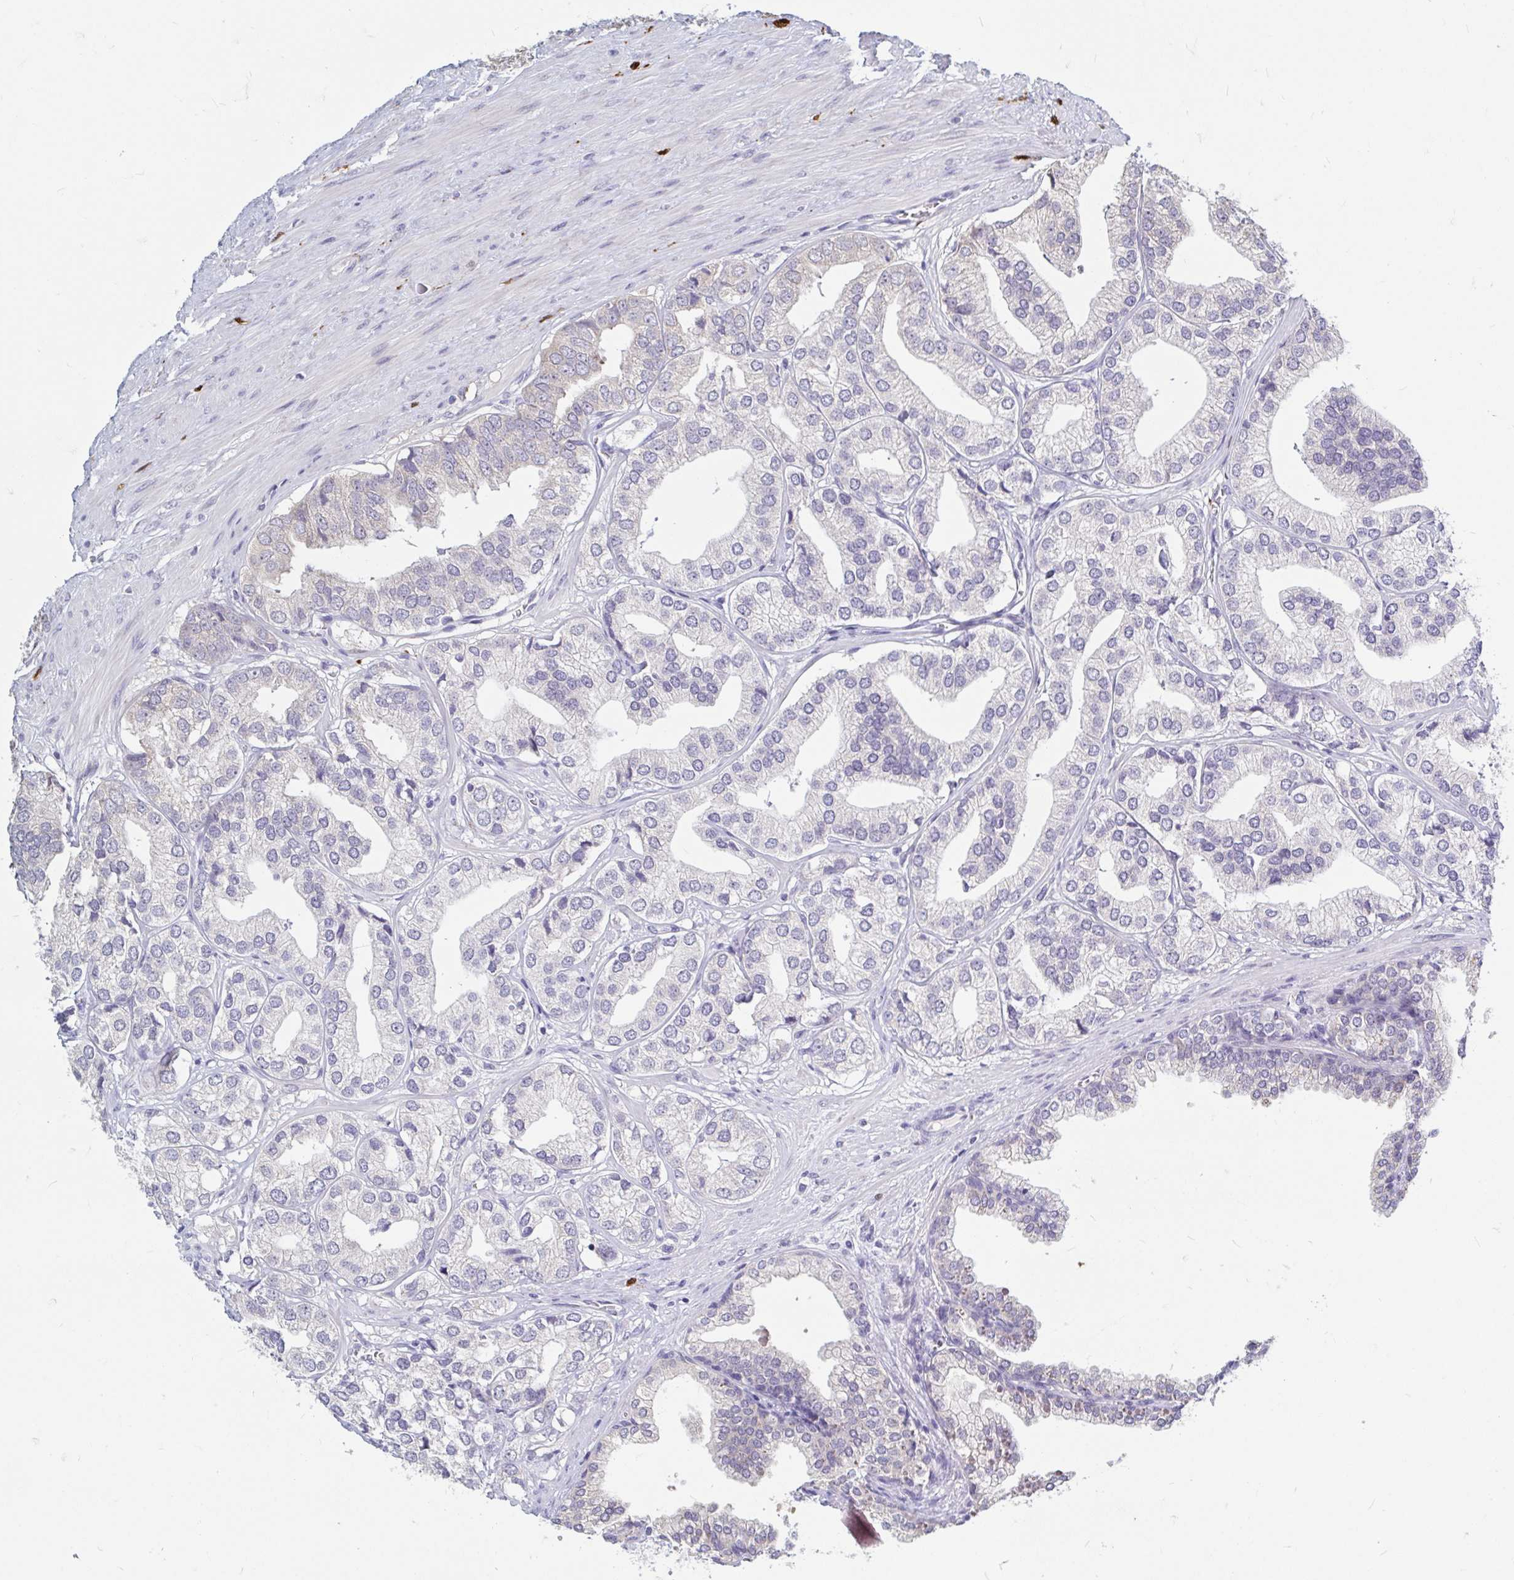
{"staining": {"intensity": "negative", "quantity": "none", "location": "none"}, "tissue": "prostate cancer", "cell_type": "Tumor cells", "image_type": "cancer", "snomed": [{"axis": "morphology", "description": "Adenocarcinoma, High grade"}, {"axis": "topography", "description": "Prostate"}], "caption": "This is an immunohistochemistry (IHC) photomicrograph of prostate high-grade adenocarcinoma. There is no expression in tumor cells.", "gene": "ADH1A", "patient": {"sex": "male", "age": 58}}